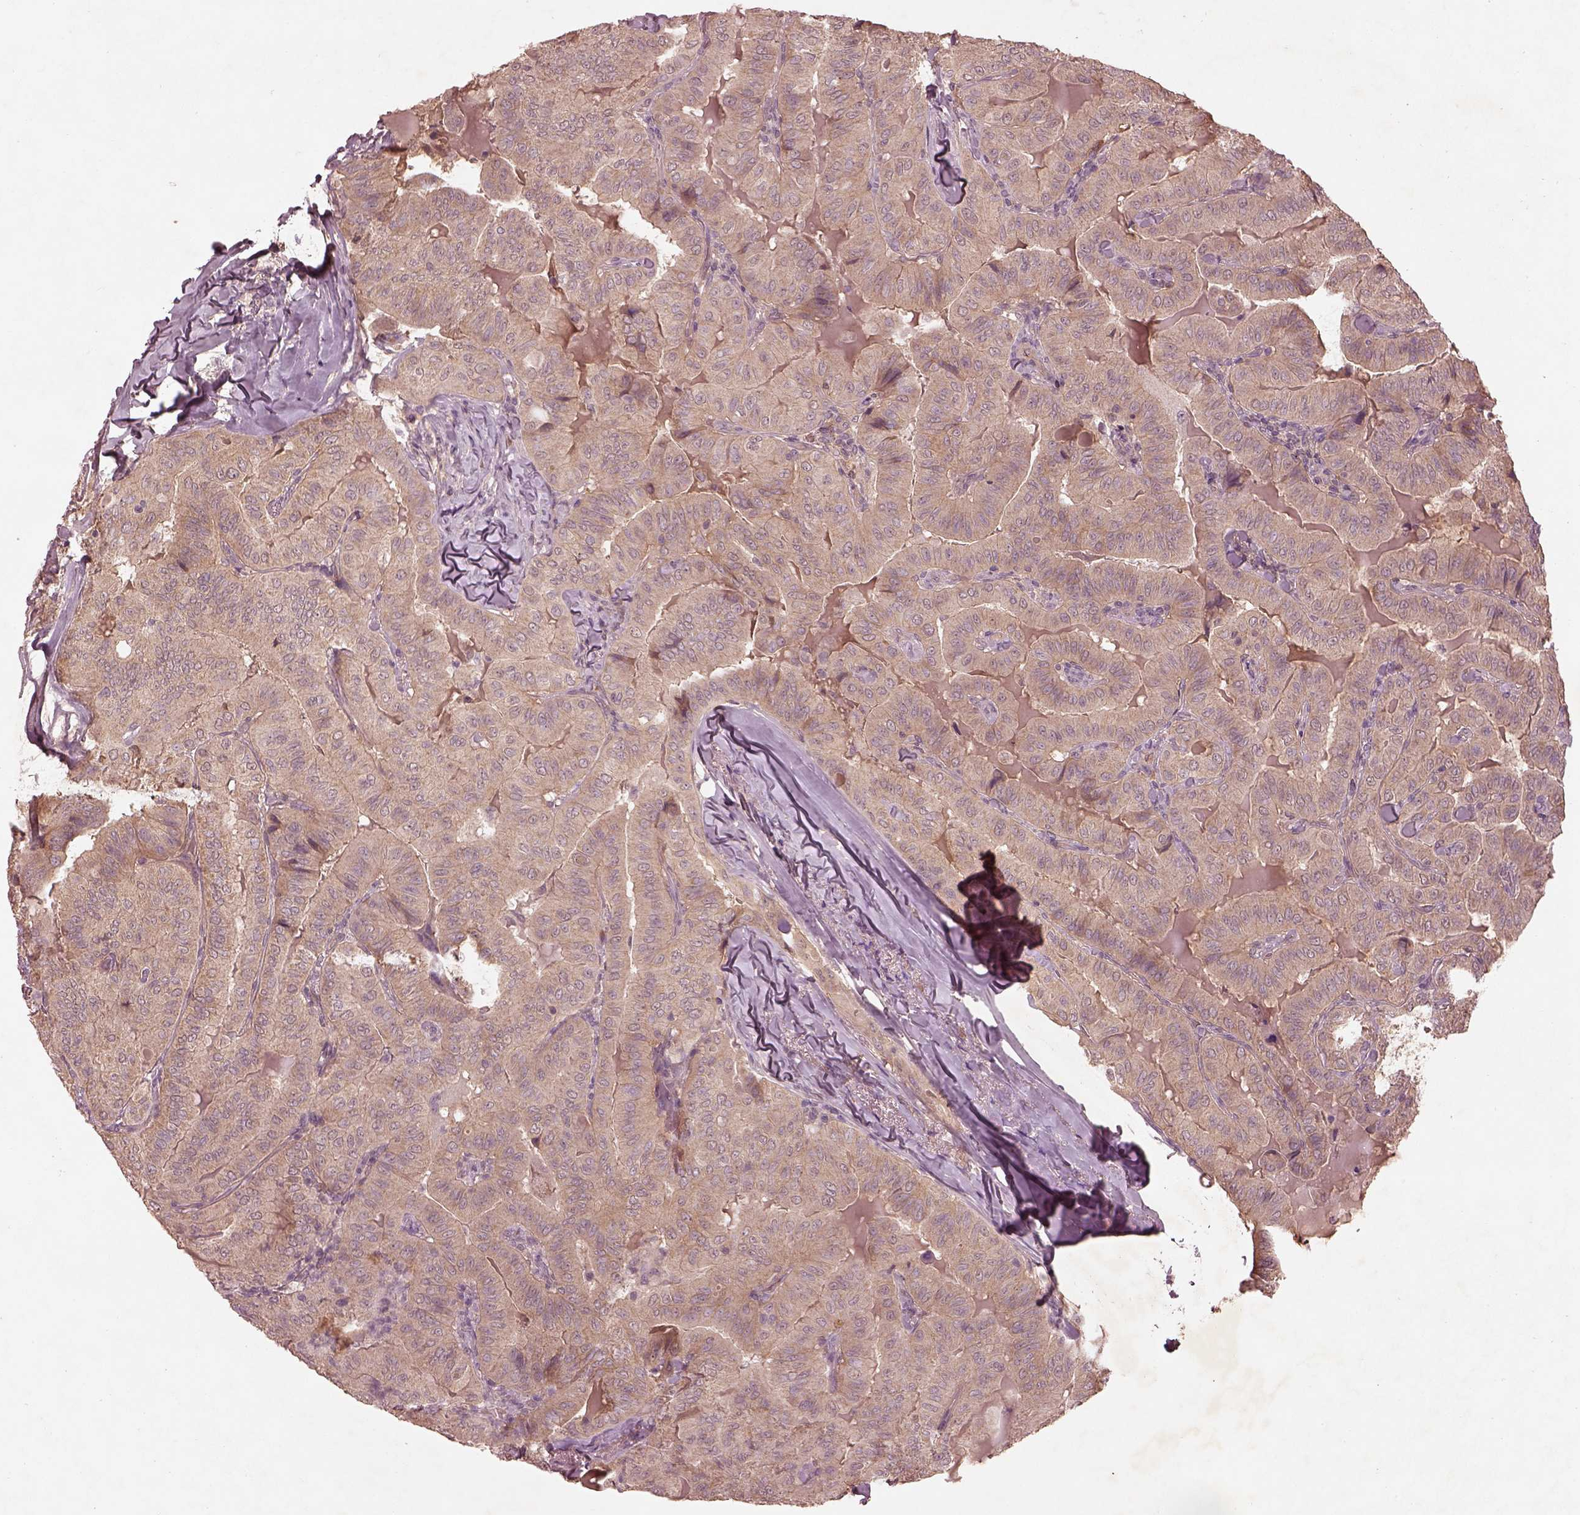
{"staining": {"intensity": "weak", "quantity": ">75%", "location": "cytoplasmic/membranous"}, "tissue": "thyroid cancer", "cell_type": "Tumor cells", "image_type": "cancer", "snomed": [{"axis": "morphology", "description": "Papillary adenocarcinoma, NOS"}, {"axis": "topography", "description": "Thyroid gland"}], "caption": "About >75% of tumor cells in human thyroid cancer display weak cytoplasmic/membranous protein staining as visualized by brown immunohistochemical staining.", "gene": "FAM234A", "patient": {"sex": "female", "age": 68}}